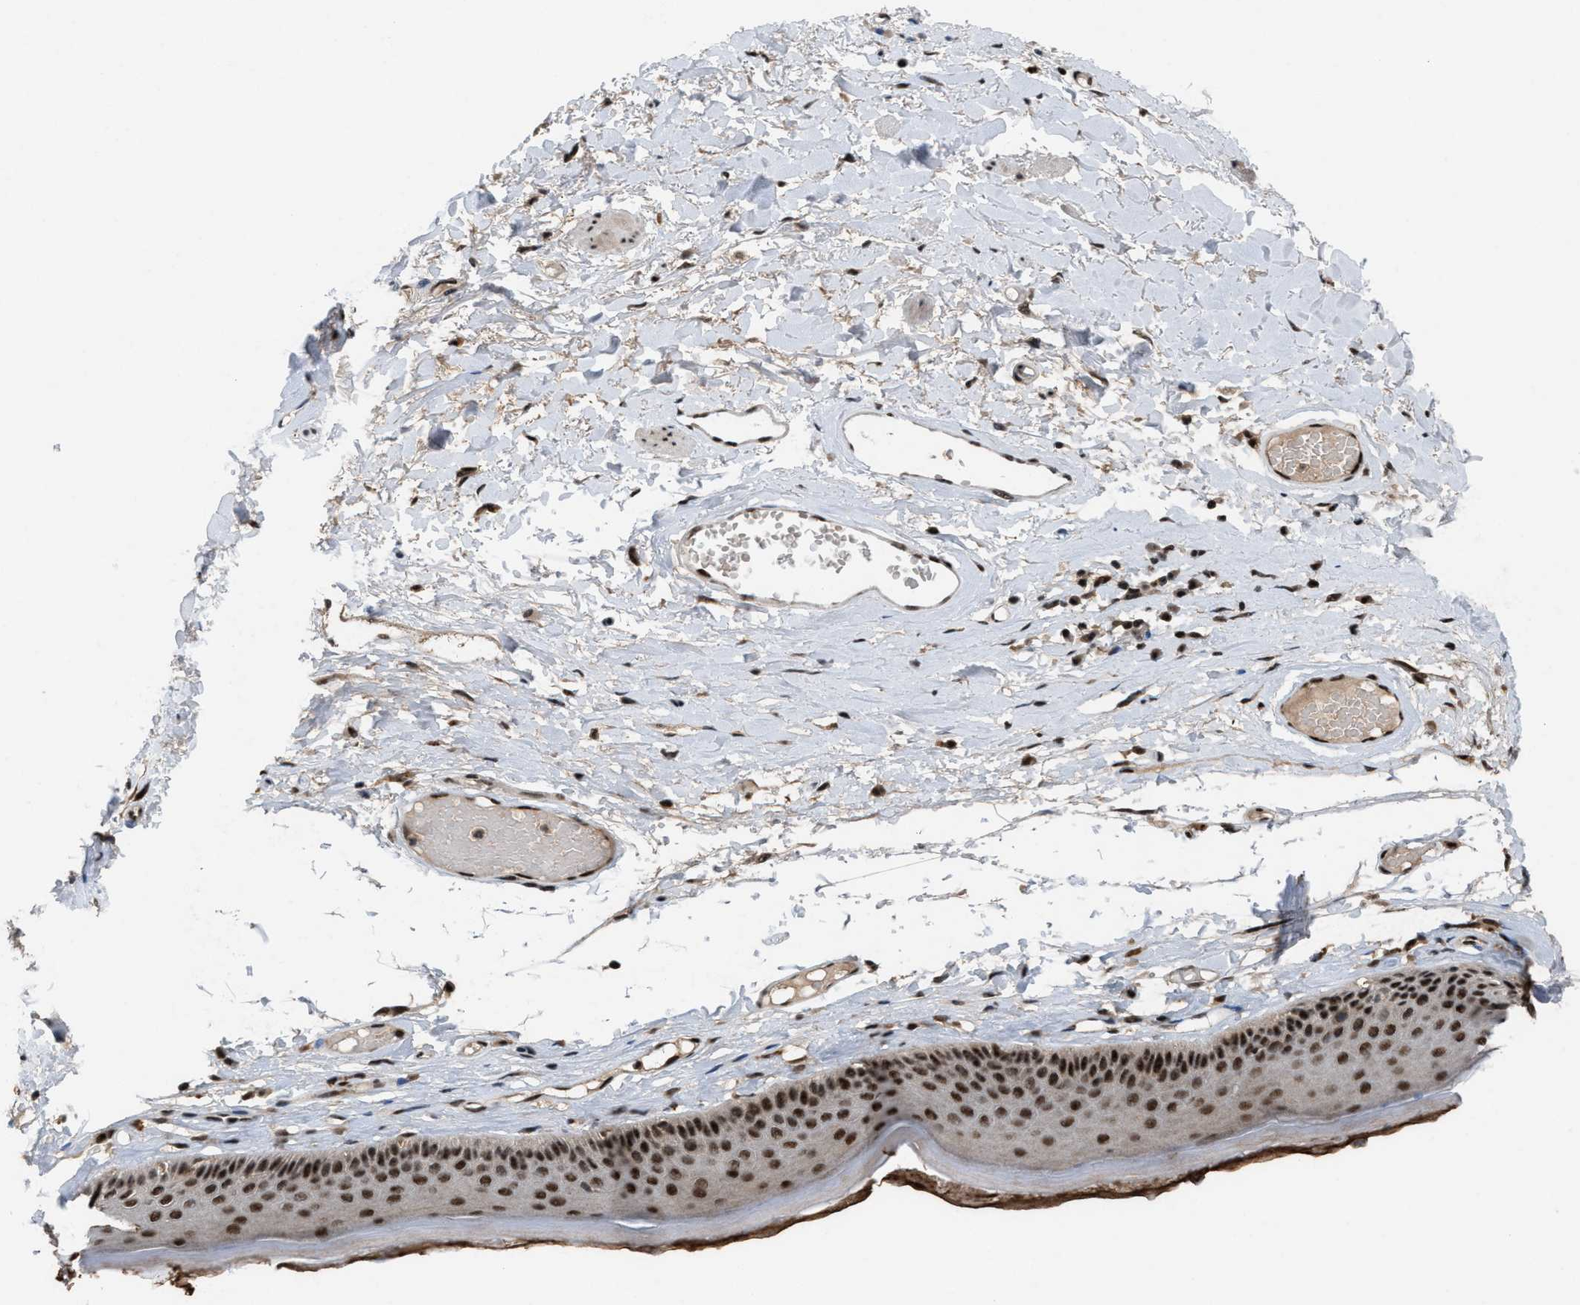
{"staining": {"intensity": "strong", "quantity": ">75%", "location": "nuclear"}, "tissue": "skin", "cell_type": "Epidermal cells", "image_type": "normal", "snomed": [{"axis": "morphology", "description": "Normal tissue, NOS"}, {"axis": "topography", "description": "Vulva"}], "caption": "Skin stained with DAB immunohistochemistry demonstrates high levels of strong nuclear expression in approximately >75% of epidermal cells.", "gene": "PRPF4", "patient": {"sex": "female", "age": 73}}